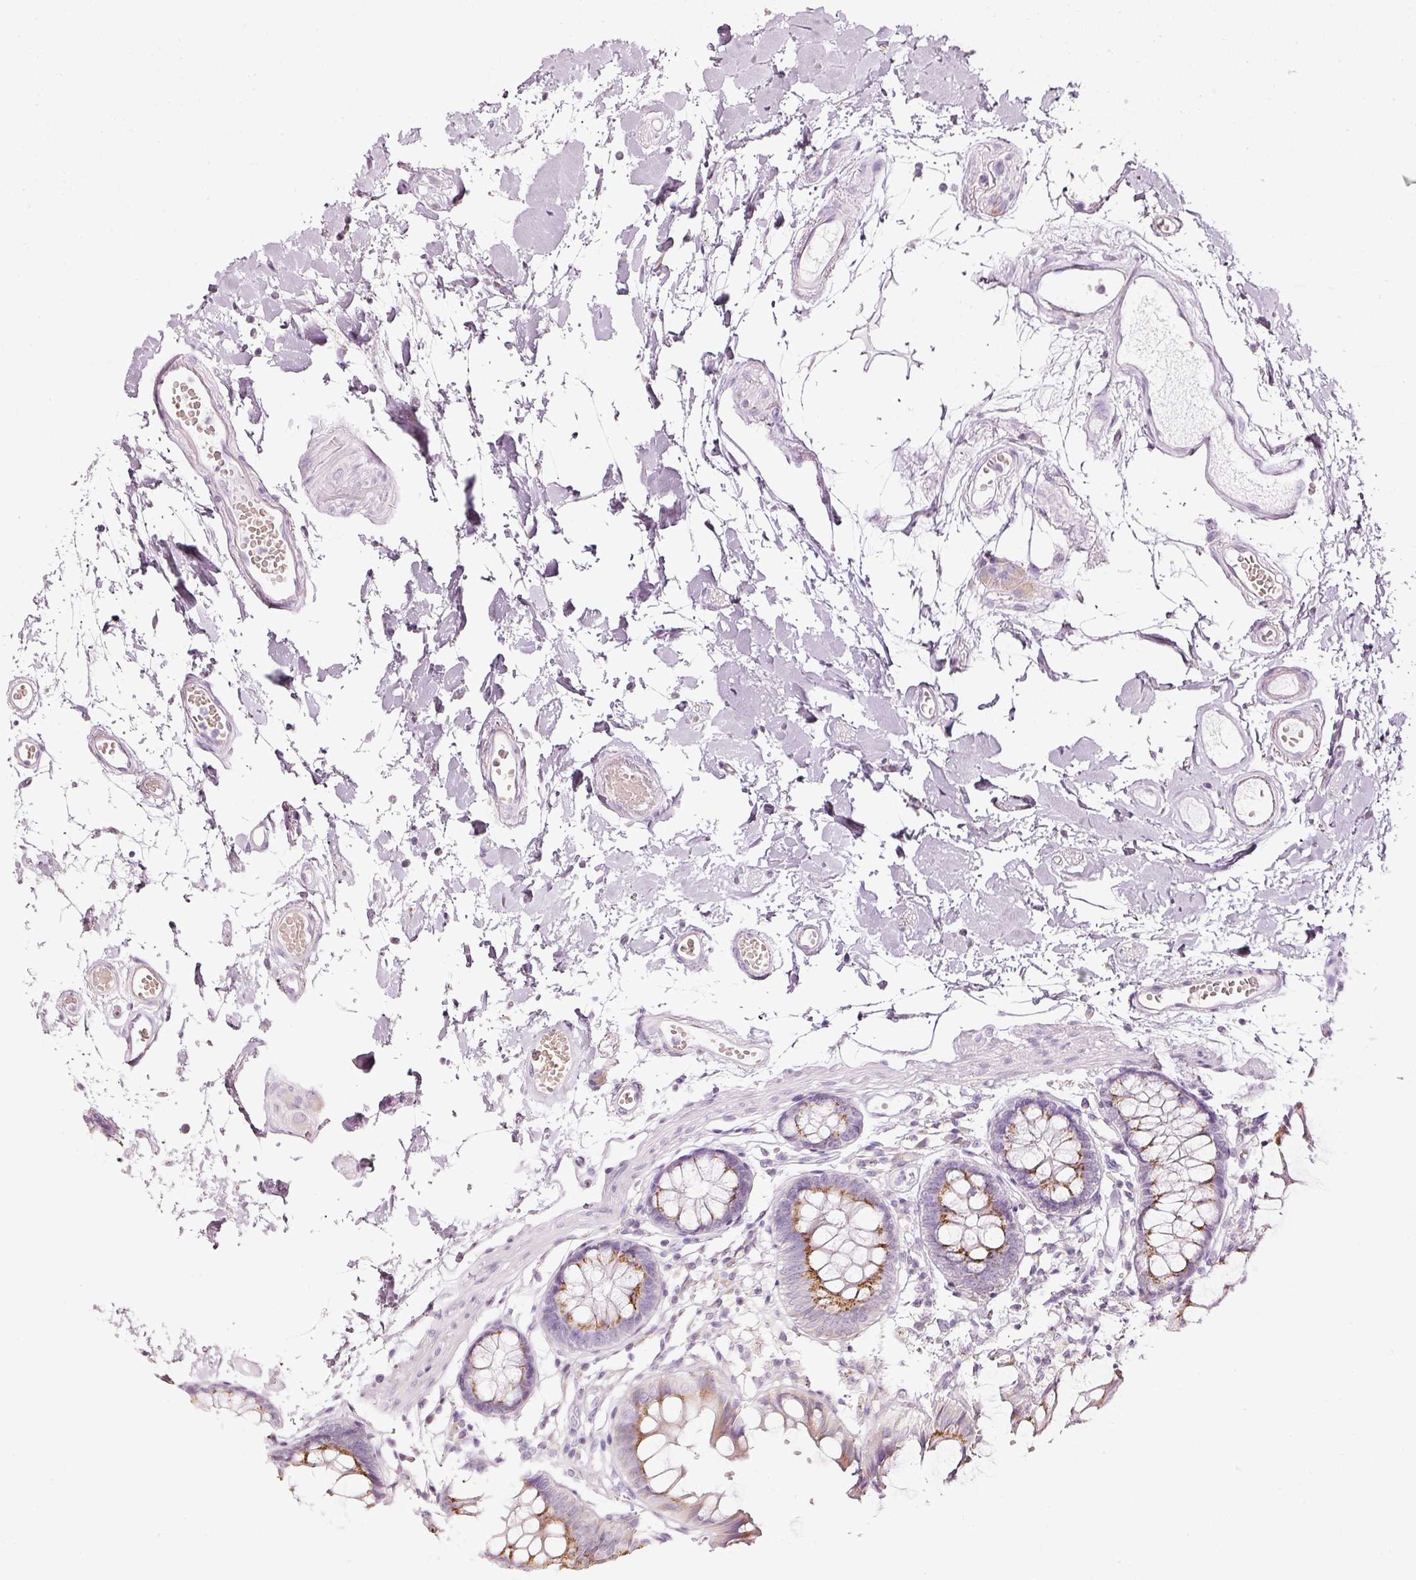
{"staining": {"intensity": "negative", "quantity": "none", "location": "none"}, "tissue": "colon", "cell_type": "Endothelial cells", "image_type": "normal", "snomed": [{"axis": "morphology", "description": "Normal tissue, NOS"}, {"axis": "topography", "description": "Colon"}], "caption": "Colon stained for a protein using IHC demonstrates no positivity endothelial cells.", "gene": "SDF4", "patient": {"sex": "female", "age": 84}}